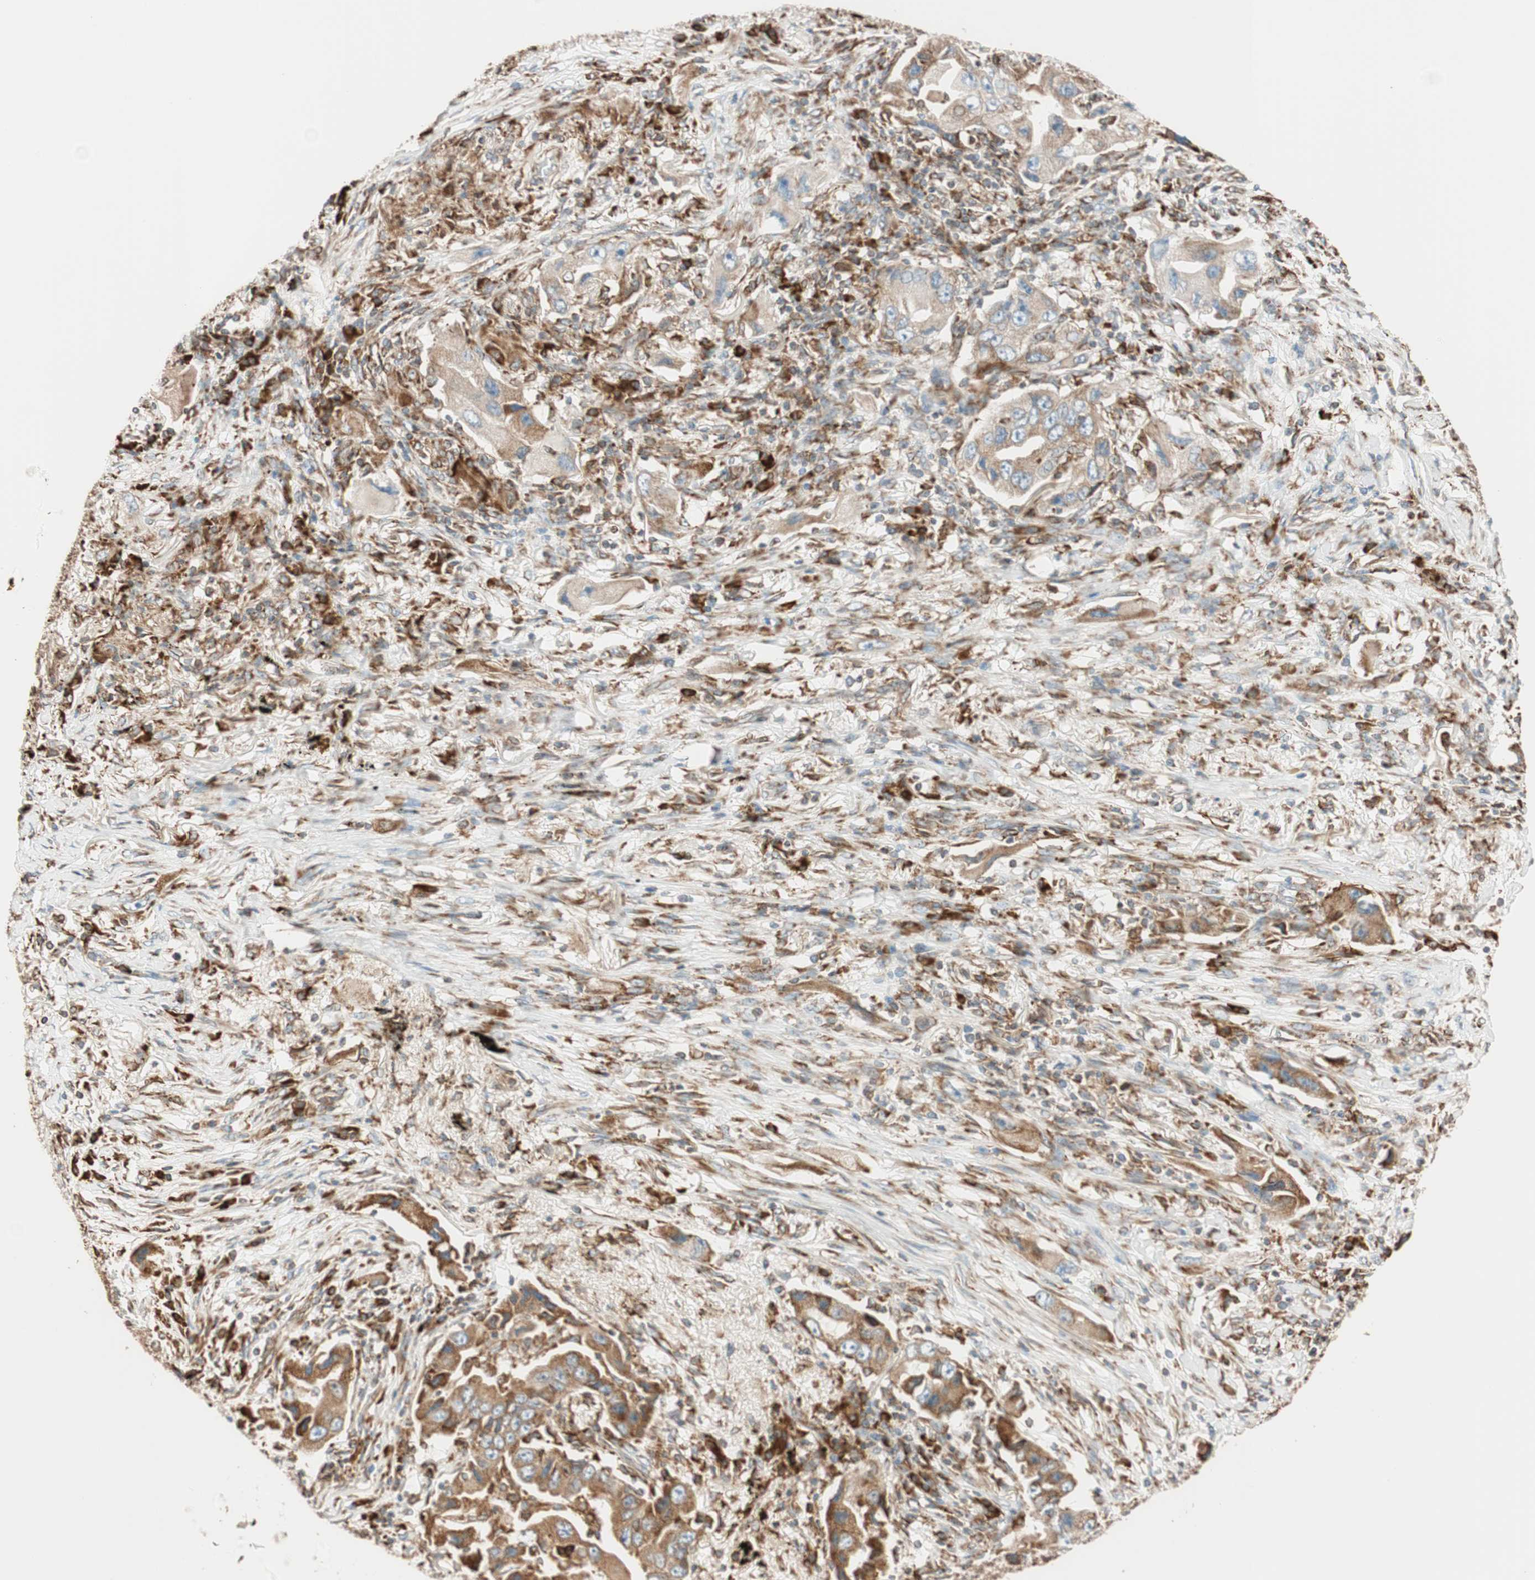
{"staining": {"intensity": "moderate", "quantity": ">75%", "location": "cytoplasmic/membranous"}, "tissue": "lung cancer", "cell_type": "Tumor cells", "image_type": "cancer", "snomed": [{"axis": "morphology", "description": "Adenocarcinoma, NOS"}, {"axis": "topography", "description": "Lung"}], "caption": "Lung cancer (adenocarcinoma) tissue shows moderate cytoplasmic/membranous staining in approximately >75% of tumor cells", "gene": "PRKCSH", "patient": {"sex": "female", "age": 65}}